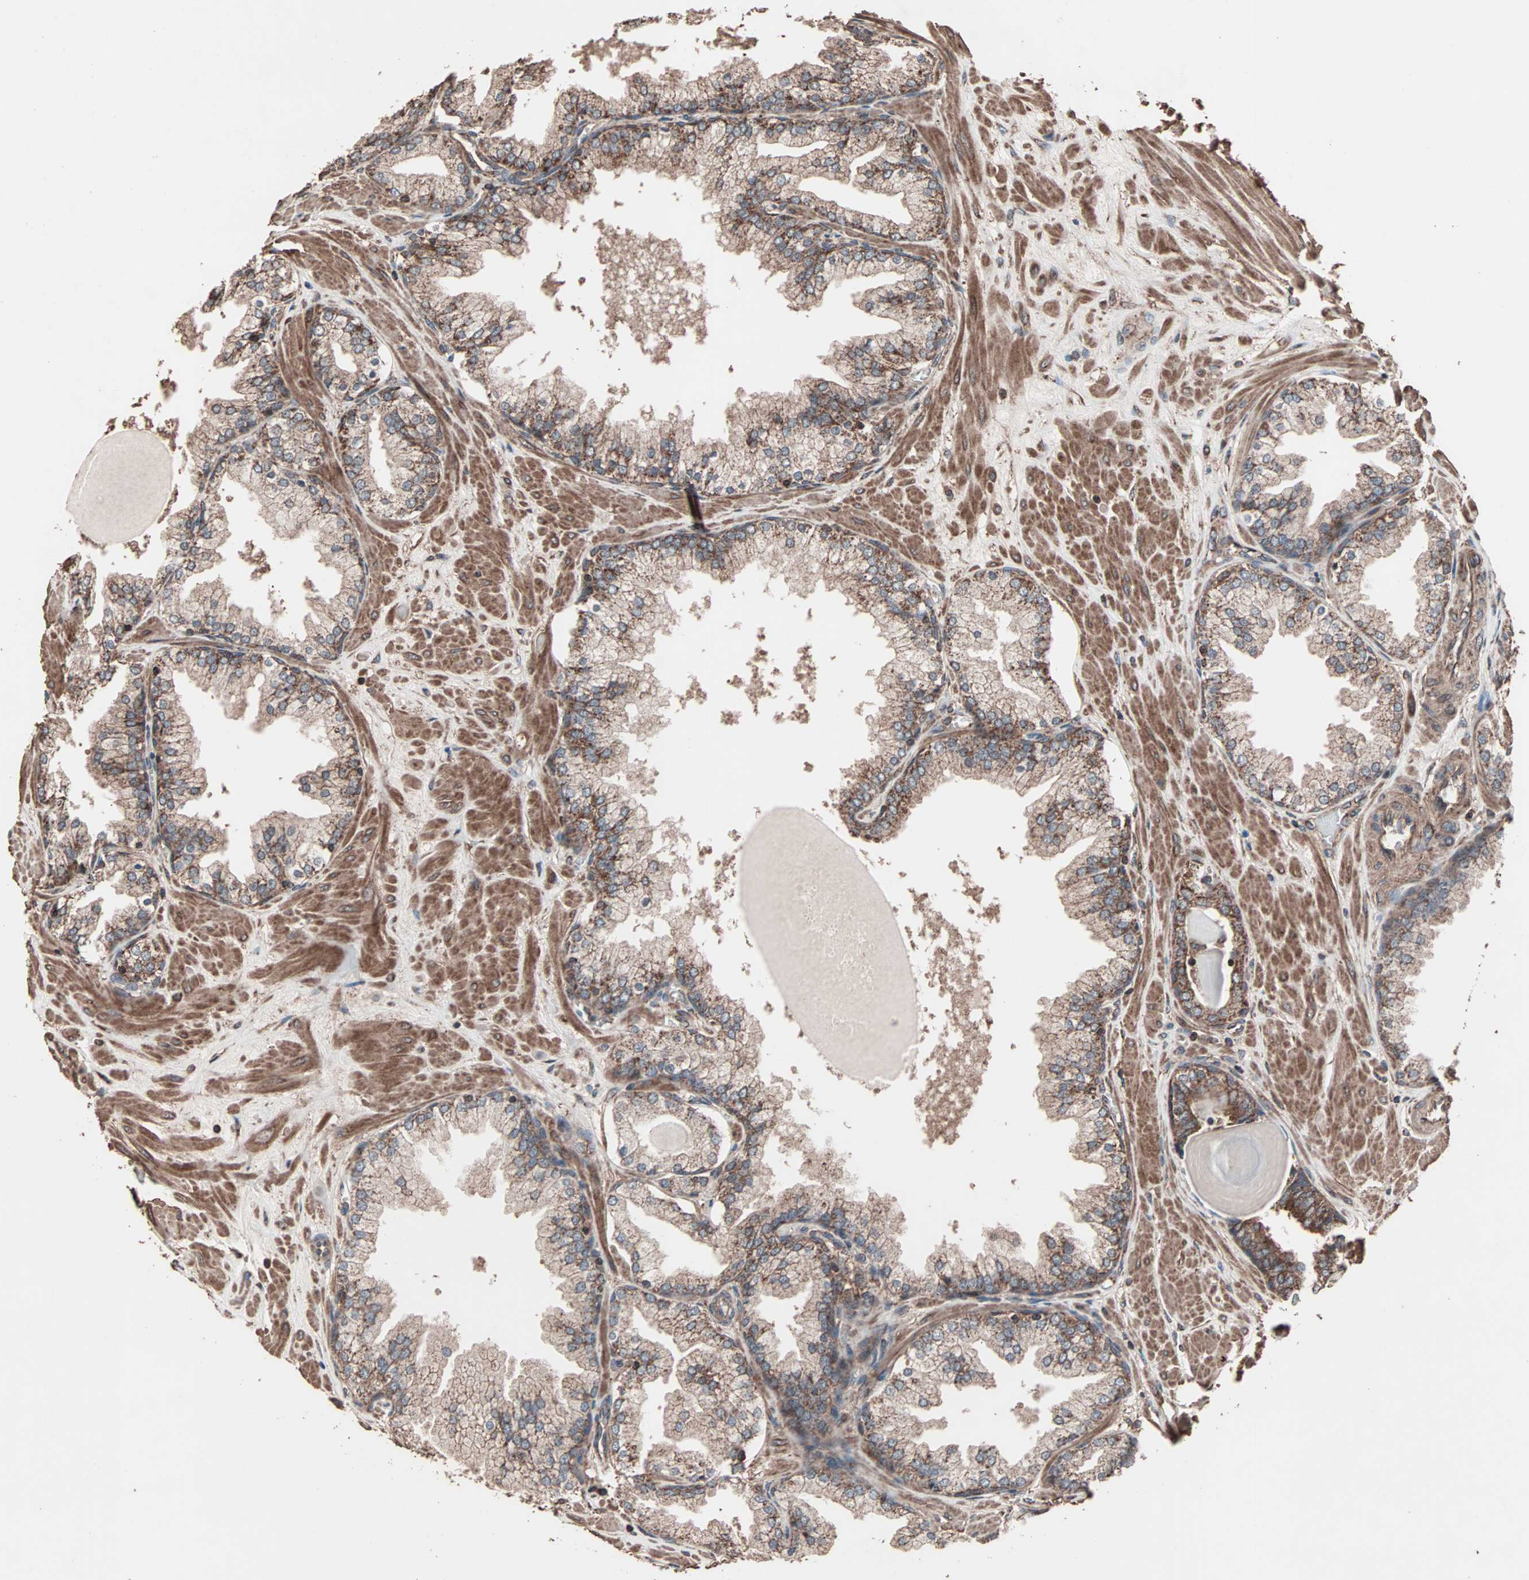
{"staining": {"intensity": "moderate", "quantity": ">75%", "location": "cytoplasmic/membranous"}, "tissue": "prostate", "cell_type": "Glandular cells", "image_type": "normal", "snomed": [{"axis": "morphology", "description": "Normal tissue, NOS"}, {"axis": "topography", "description": "Prostate"}], "caption": "A high-resolution histopathology image shows immunohistochemistry staining of benign prostate, which reveals moderate cytoplasmic/membranous staining in approximately >75% of glandular cells. (Brightfield microscopy of DAB IHC at high magnification).", "gene": "MRPL2", "patient": {"sex": "male", "age": 51}}